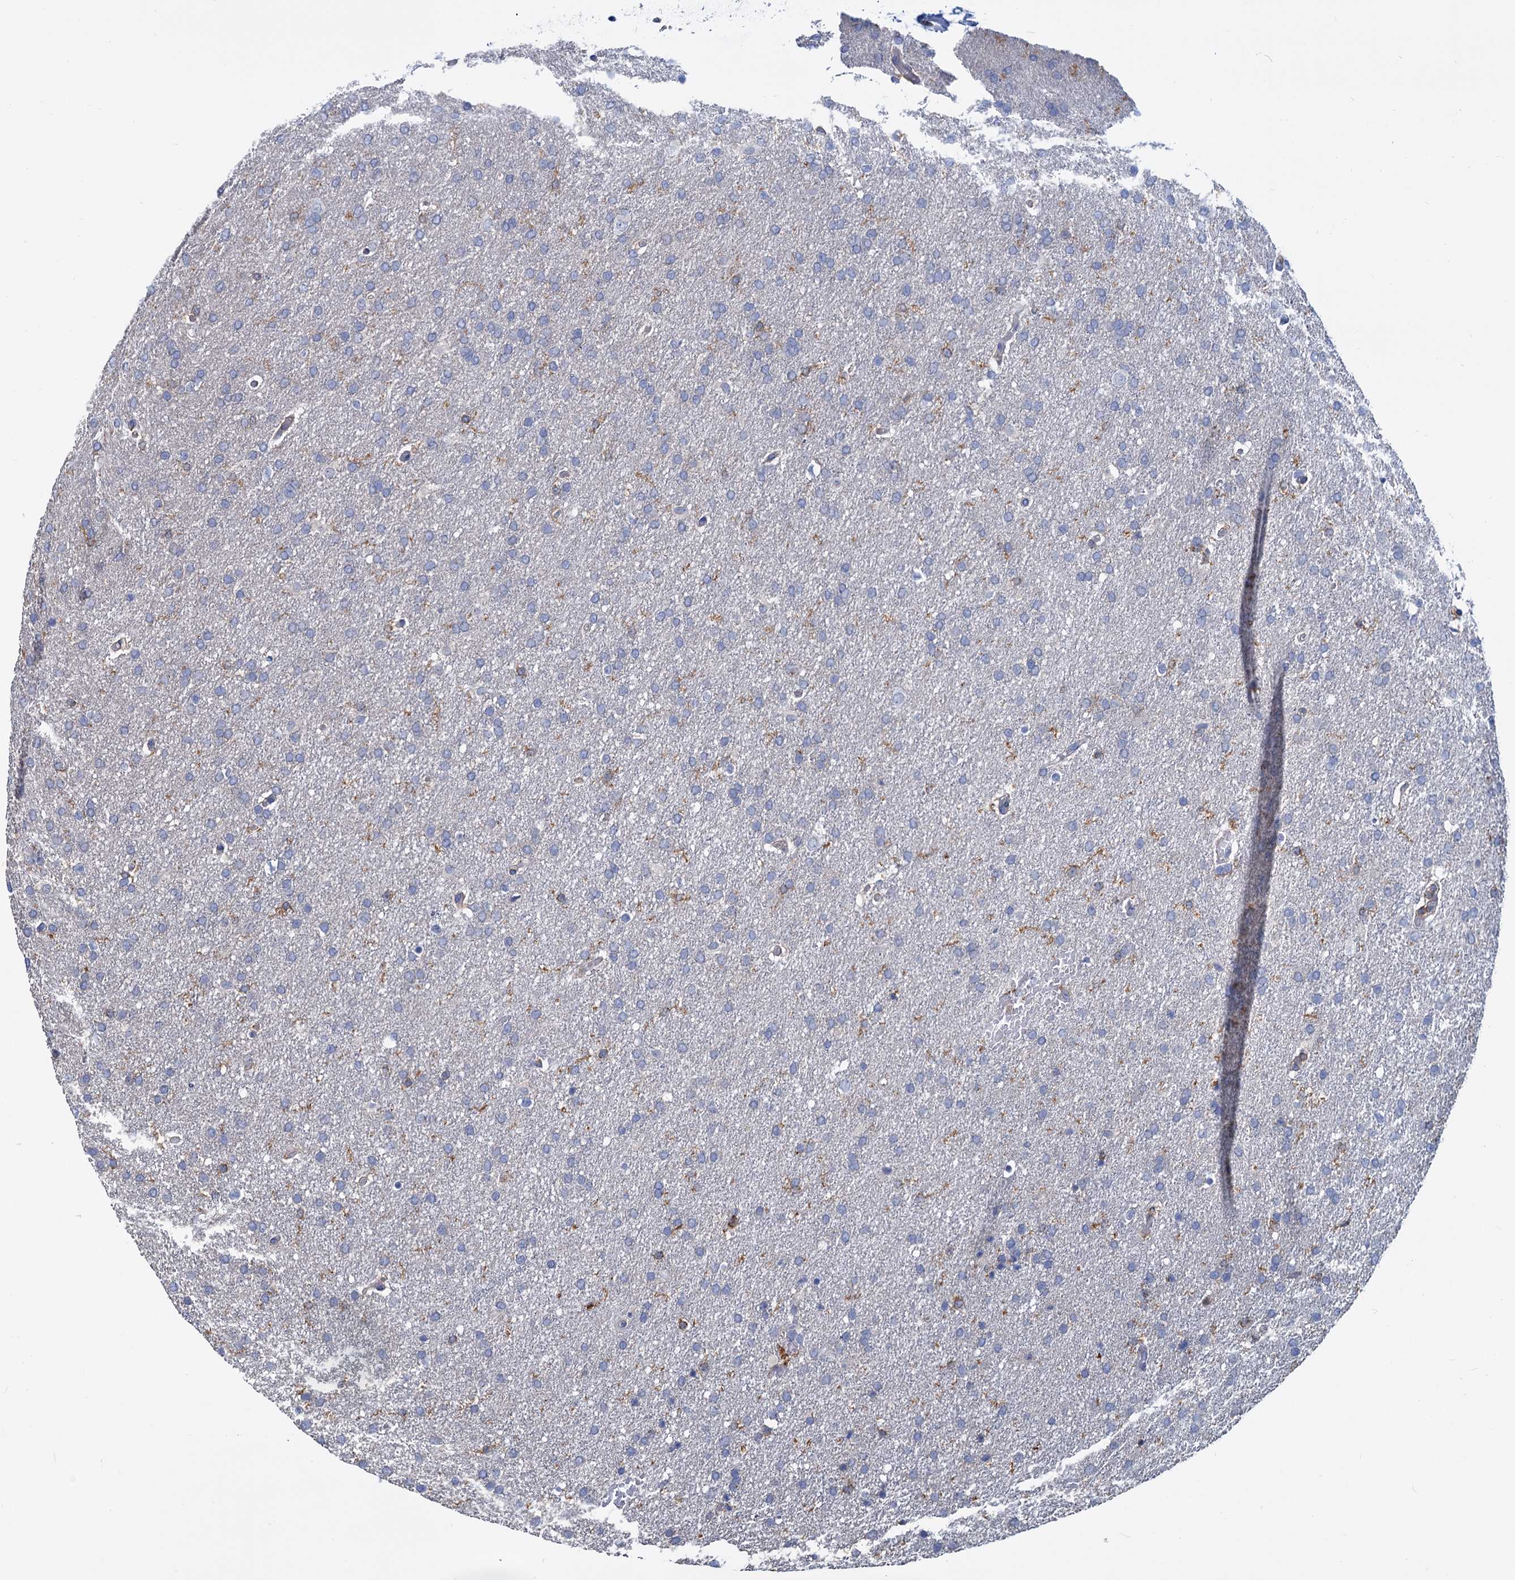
{"staining": {"intensity": "negative", "quantity": "none", "location": "none"}, "tissue": "glioma", "cell_type": "Tumor cells", "image_type": "cancer", "snomed": [{"axis": "morphology", "description": "Glioma, malignant, High grade"}, {"axis": "topography", "description": "Brain"}], "caption": "Tumor cells are negative for brown protein staining in malignant glioma (high-grade).", "gene": "LRCH4", "patient": {"sex": "male", "age": 72}}